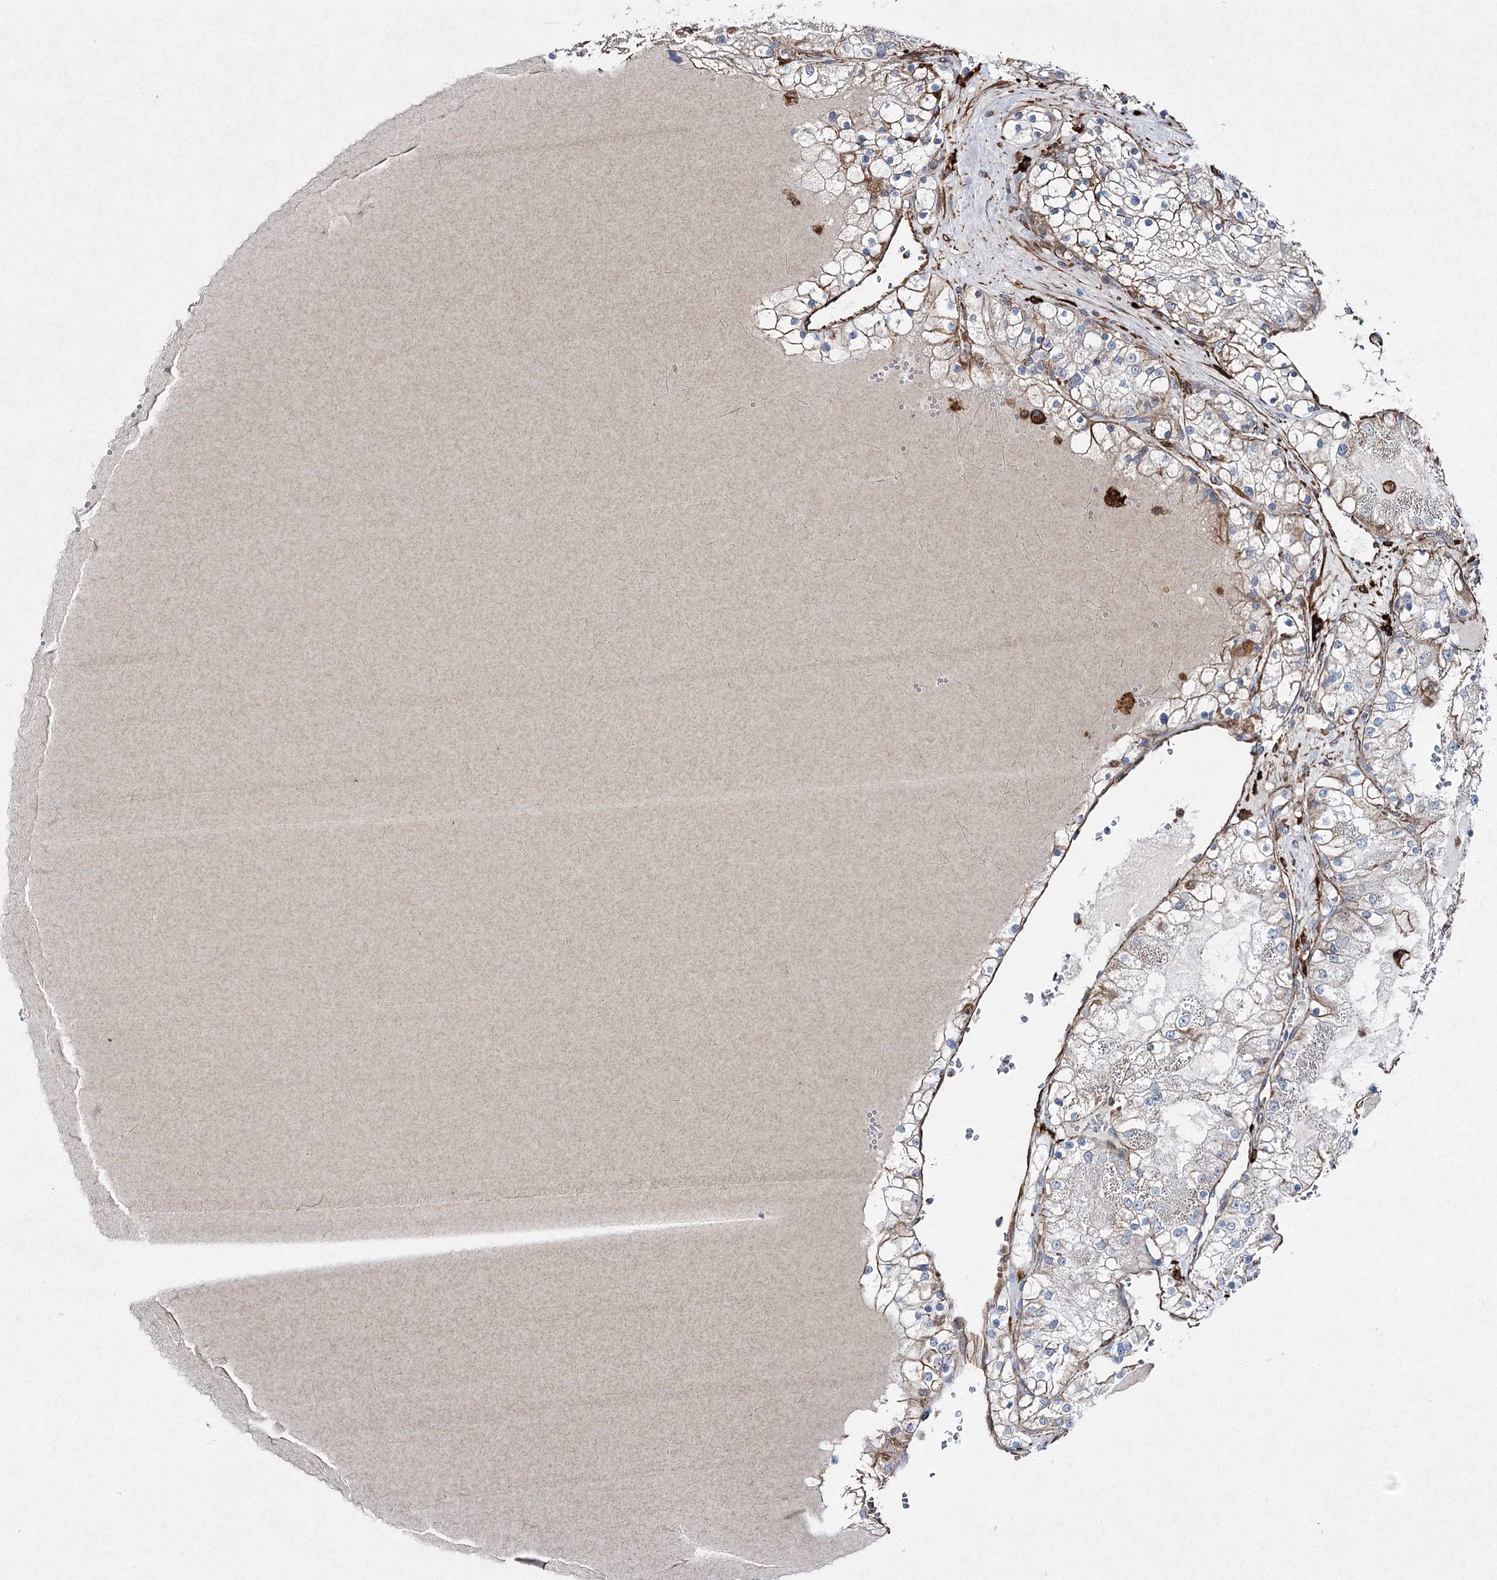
{"staining": {"intensity": "negative", "quantity": "none", "location": "none"}, "tissue": "renal cancer", "cell_type": "Tumor cells", "image_type": "cancer", "snomed": [{"axis": "morphology", "description": "Normal tissue, NOS"}, {"axis": "morphology", "description": "Adenocarcinoma, NOS"}, {"axis": "topography", "description": "Kidney"}], "caption": "Adenocarcinoma (renal) stained for a protein using immunohistochemistry (IHC) exhibits no expression tumor cells.", "gene": "CLEC4M", "patient": {"sex": "male", "age": 68}}